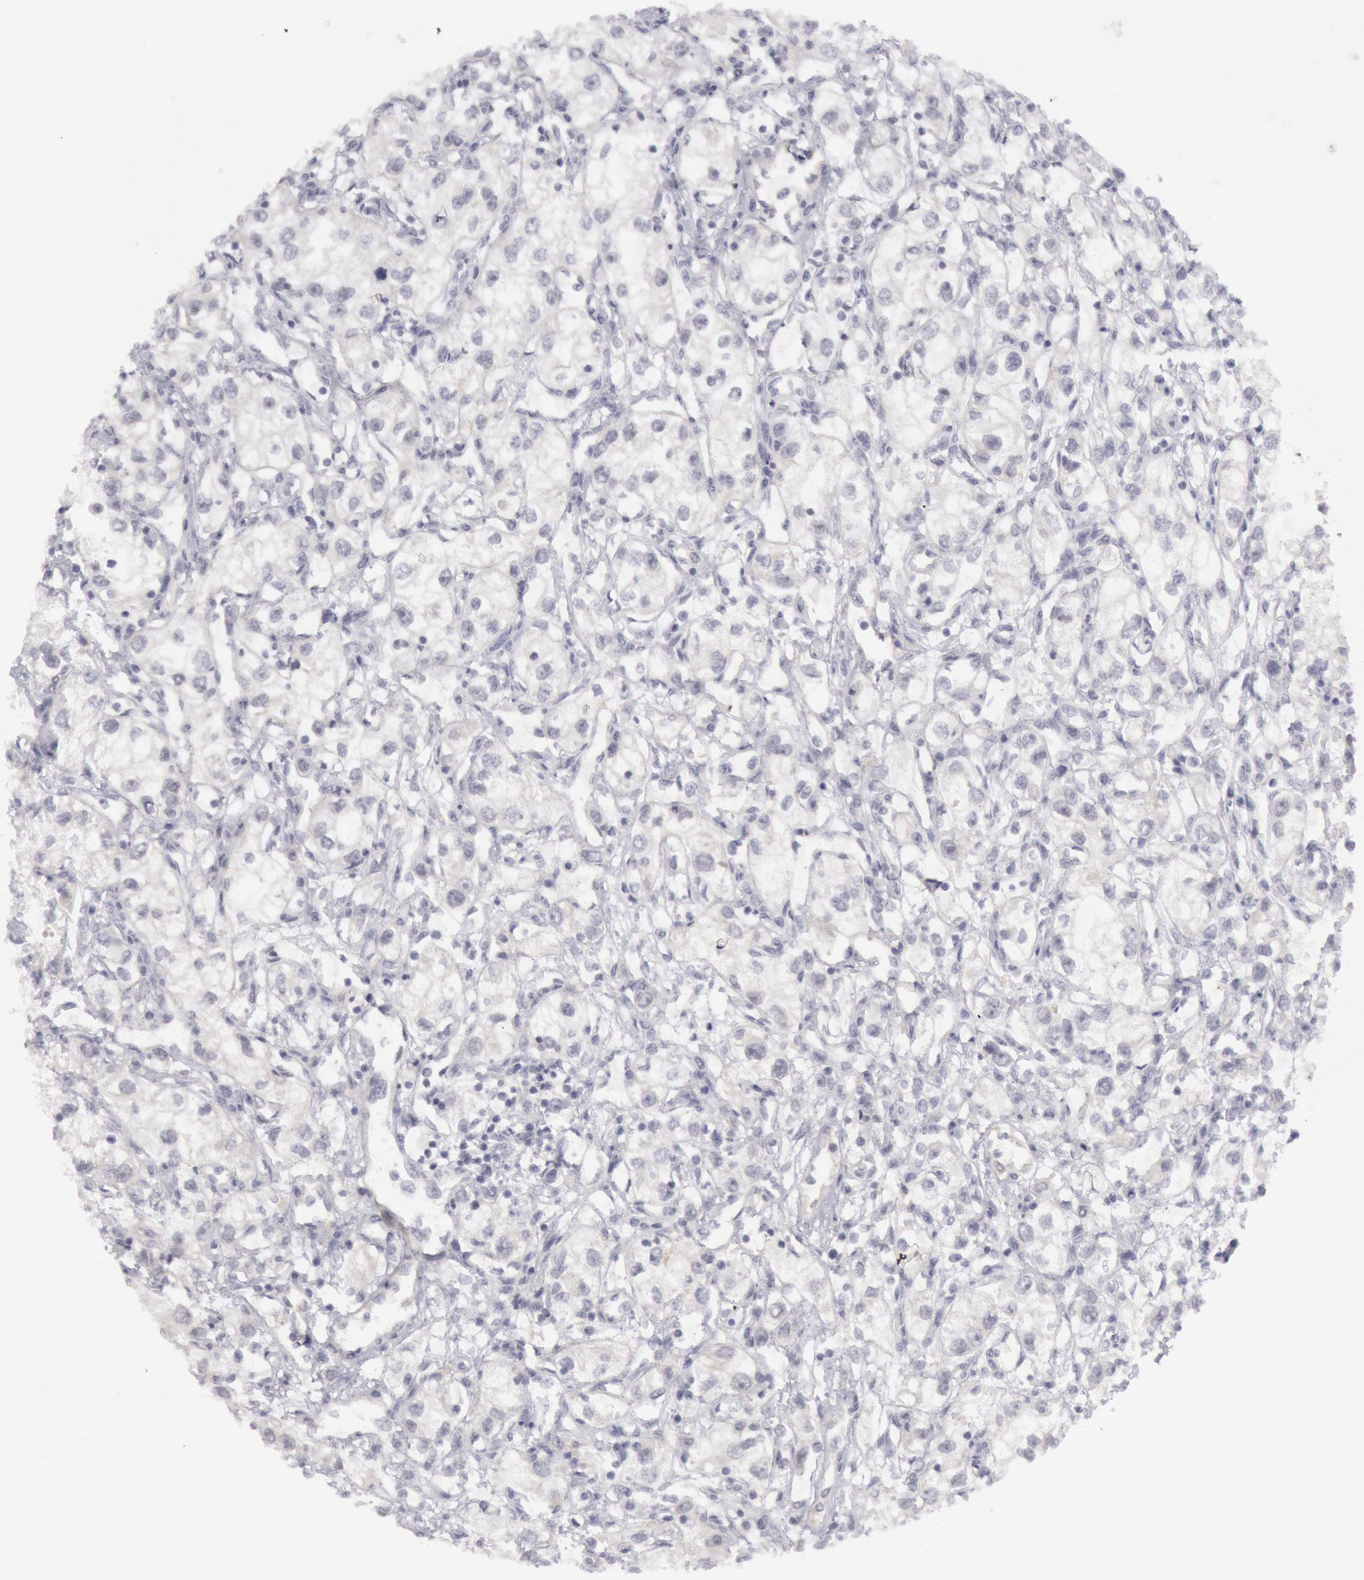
{"staining": {"intensity": "negative", "quantity": "none", "location": "none"}, "tissue": "renal cancer", "cell_type": "Tumor cells", "image_type": "cancer", "snomed": [{"axis": "morphology", "description": "Adenocarcinoma, NOS"}, {"axis": "topography", "description": "Kidney"}], "caption": "Renal adenocarcinoma stained for a protein using immunohistochemistry (IHC) exhibits no expression tumor cells.", "gene": "JOSD1", "patient": {"sex": "male", "age": 57}}